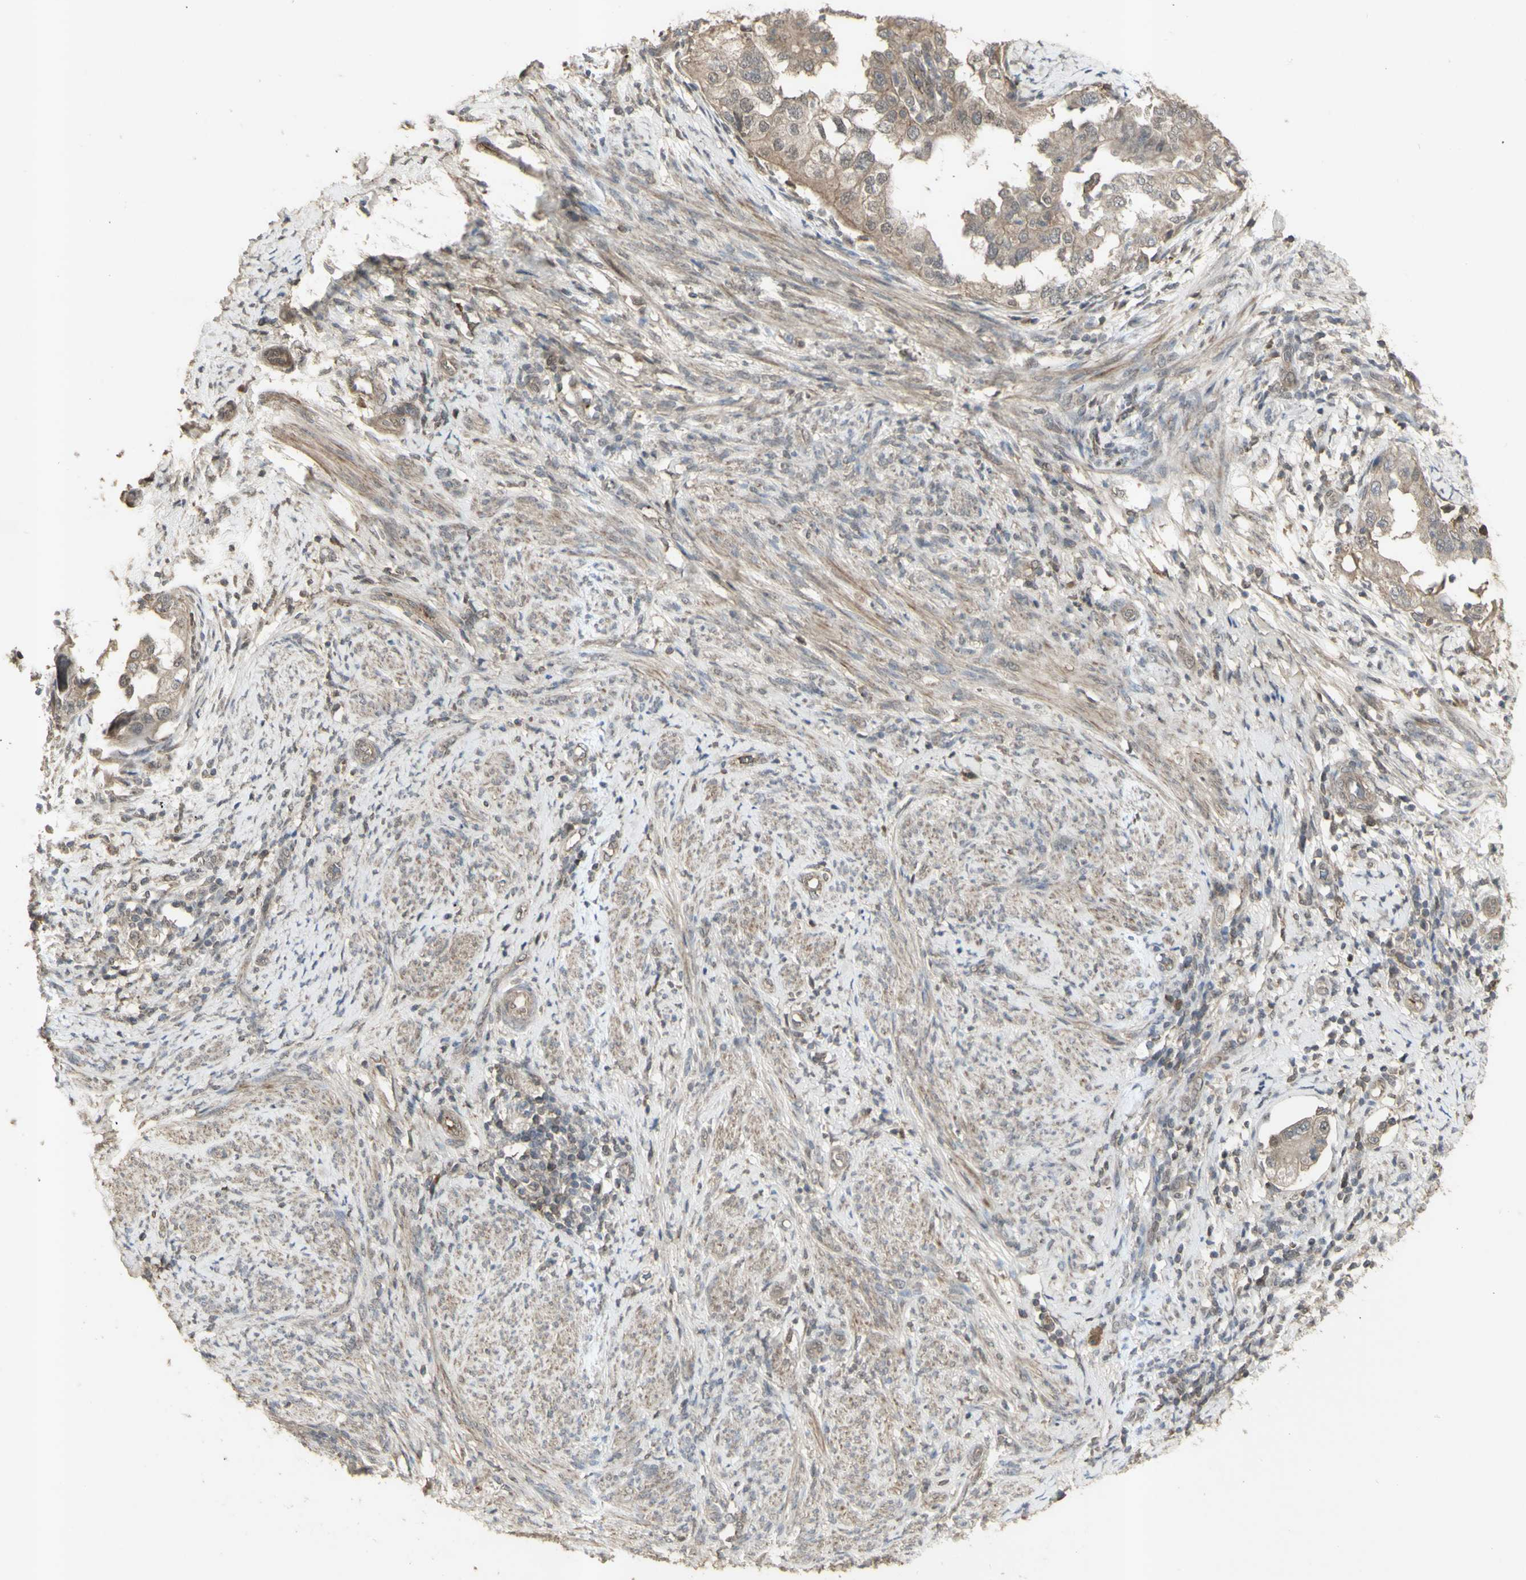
{"staining": {"intensity": "weak", "quantity": ">75%", "location": "cytoplasmic/membranous,nuclear"}, "tissue": "endometrial cancer", "cell_type": "Tumor cells", "image_type": "cancer", "snomed": [{"axis": "morphology", "description": "Adenocarcinoma, NOS"}, {"axis": "topography", "description": "Endometrium"}], "caption": "DAB immunohistochemical staining of human endometrial cancer shows weak cytoplasmic/membranous and nuclear protein expression in about >75% of tumor cells. The protein is shown in brown color, while the nuclei are stained blue.", "gene": "ALOX12", "patient": {"sex": "female", "age": 85}}